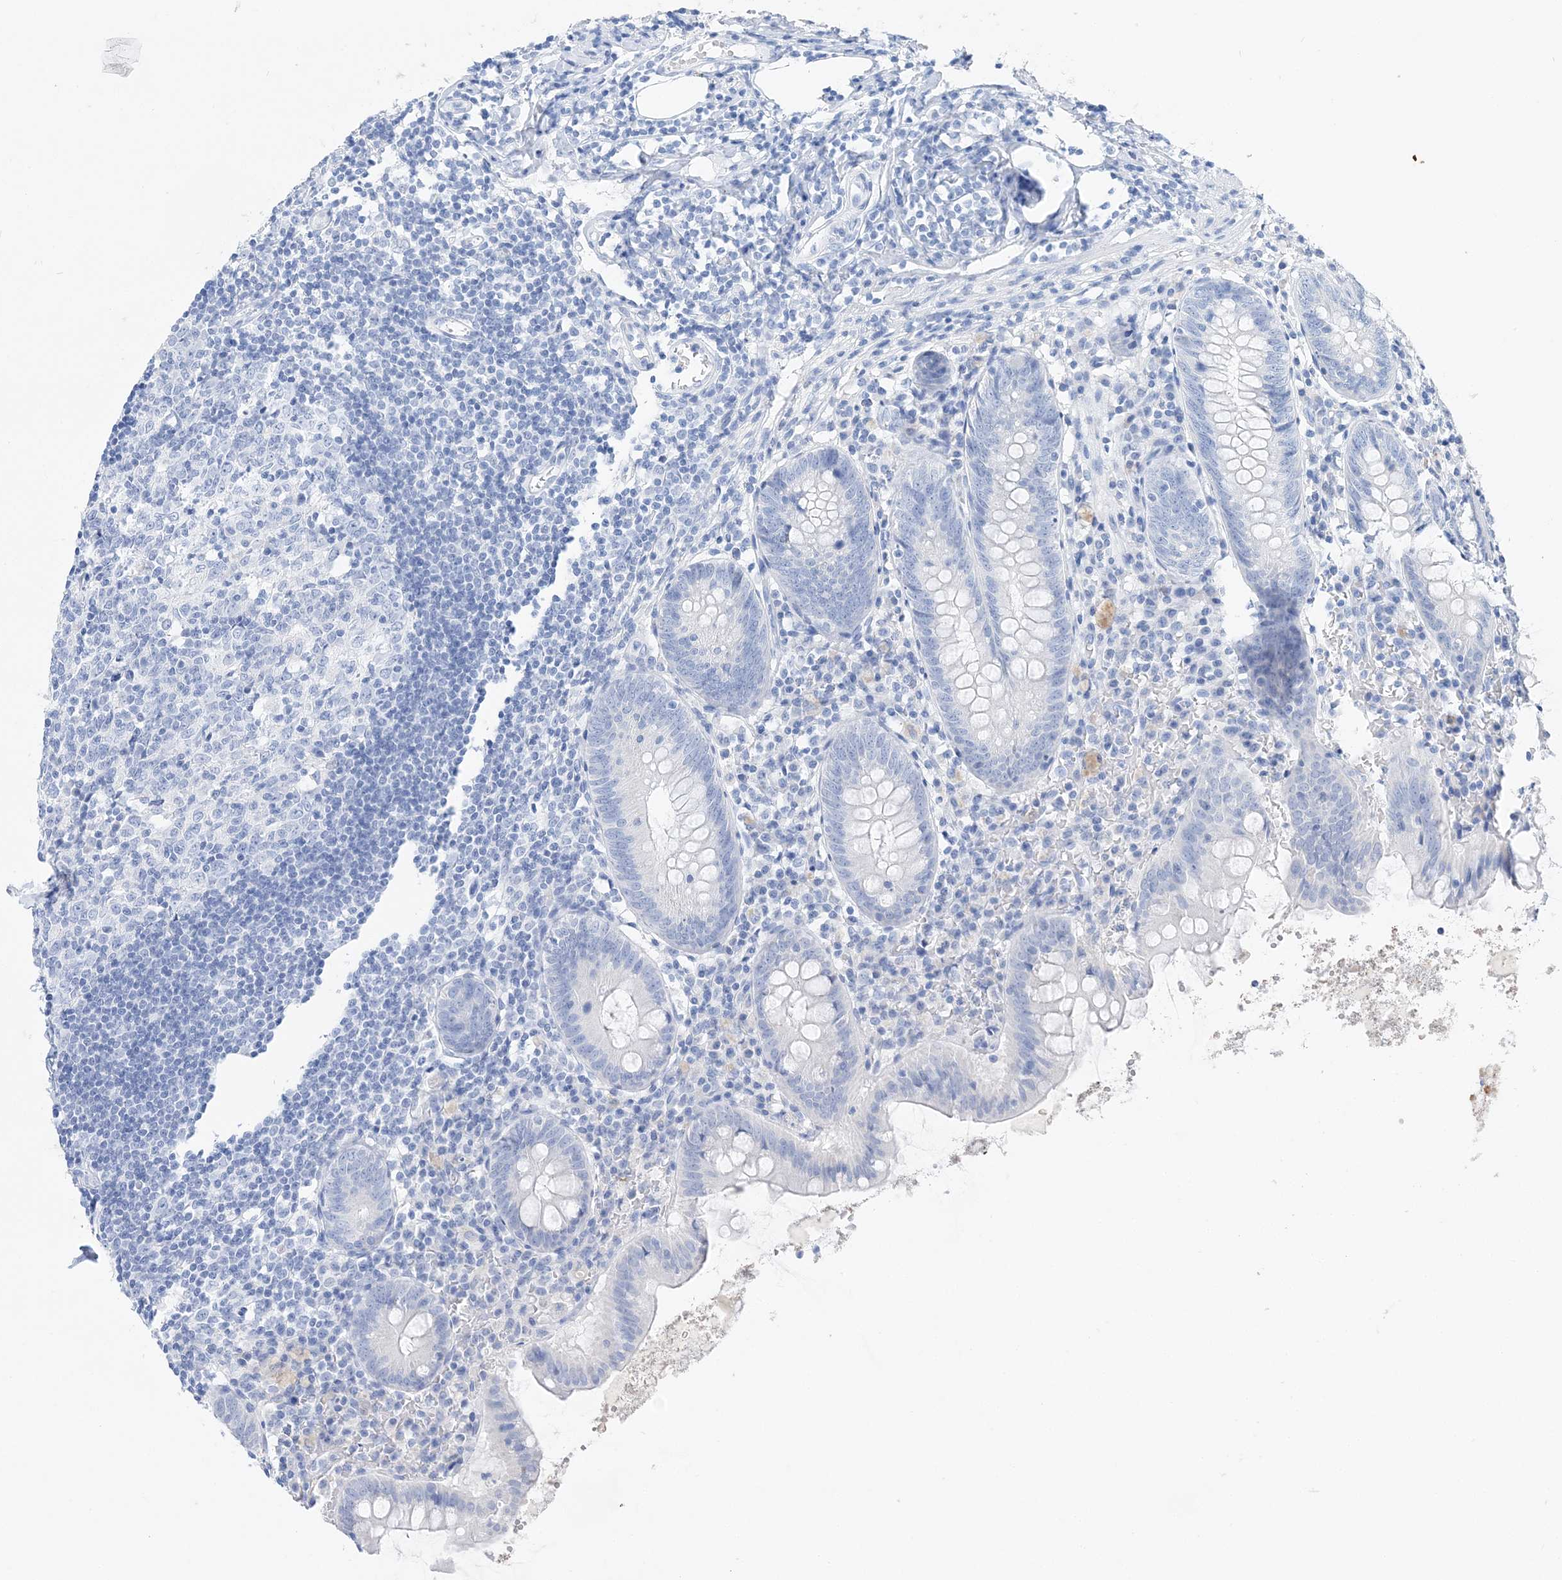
{"staining": {"intensity": "negative", "quantity": "none", "location": "none"}, "tissue": "appendix", "cell_type": "Glandular cells", "image_type": "normal", "snomed": [{"axis": "morphology", "description": "Normal tissue, NOS"}, {"axis": "topography", "description": "Appendix"}], "caption": "Appendix was stained to show a protein in brown. There is no significant expression in glandular cells.", "gene": "TSPYL6", "patient": {"sex": "female", "age": 54}}